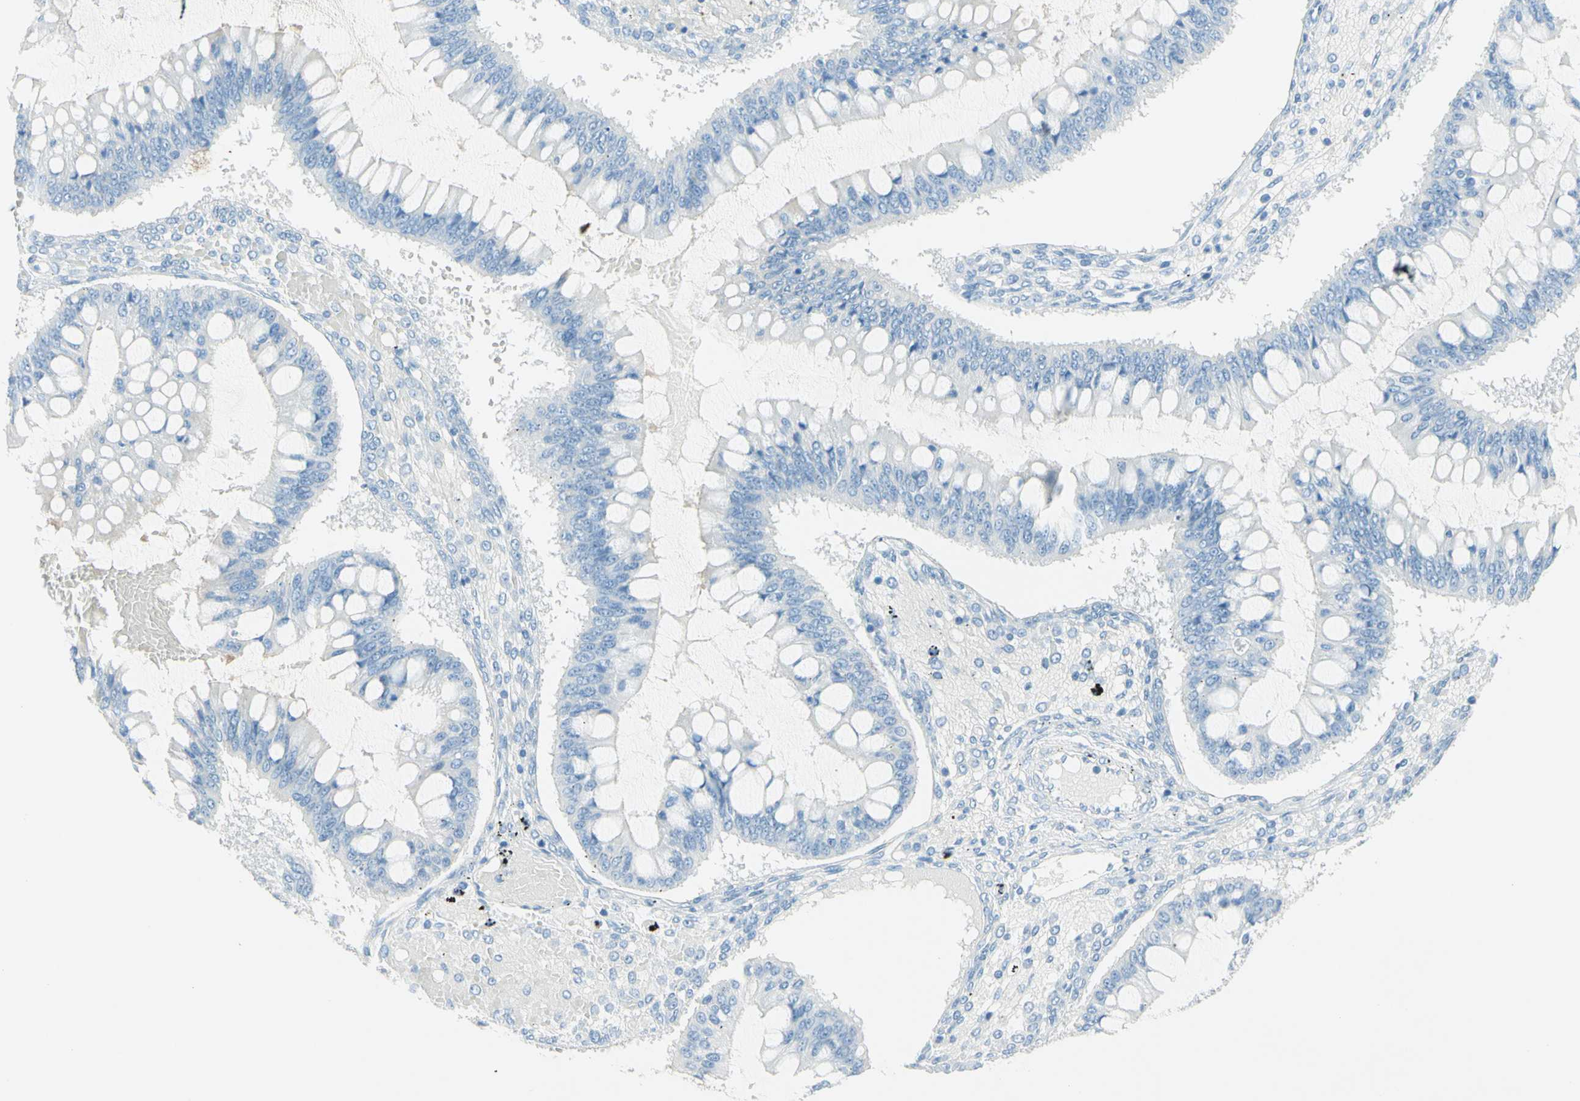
{"staining": {"intensity": "negative", "quantity": "none", "location": "none"}, "tissue": "ovarian cancer", "cell_type": "Tumor cells", "image_type": "cancer", "snomed": [{"axis": "morphology", "description": "Cystadenocarcinoma, mucinous, NOS"}, {"axis": "topography", "description": "Ovary"}], "caption": "A high-resolution photomicrograph shows IHC staining of ovarian mucinous cystadenocarcinoma, which reveals no significant staining in tumor cells. (DAB (3,3'-diaminobenzidine) IHC with hematoxylin counter stain).", "gene": "IL6ST", "patient": {"sex": "female", "age": 73}}